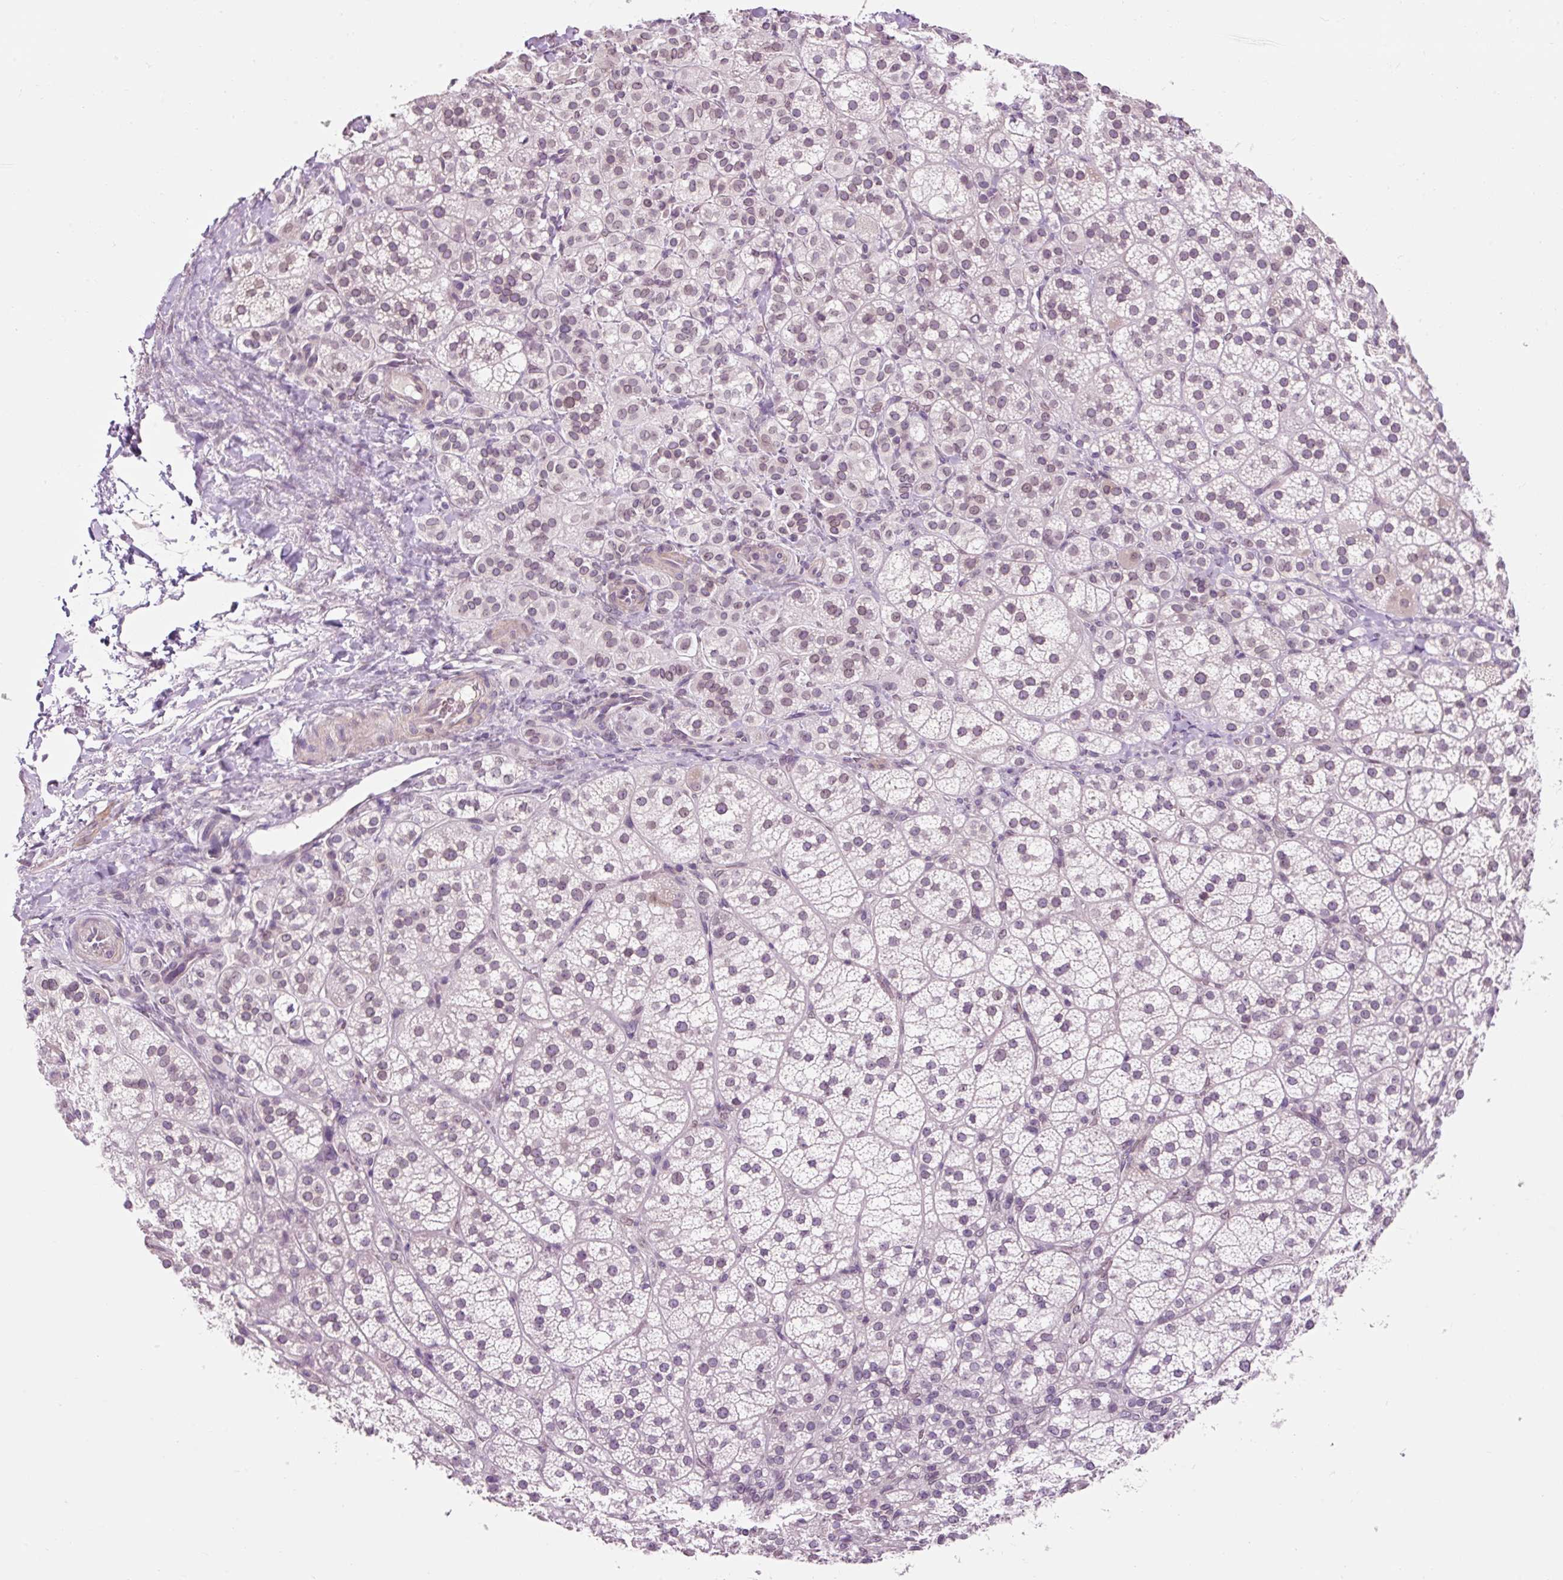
{"staining": {"intensity": "weak", "quantity": "<25%", "location": "cytoplasmic/membranous,nuclear"}, "tissue": "adrenal gland", "cell_type": "Glandular cells", "image_type": "normal", "snomed": [{"axis": "morphology", "description": "Normal tissue, NOS"}, {"axis": "topography", "description": "Adrenal gland"}], "caption": "This is an IHC photomicrograph of normal adrenal gland. There is no staining in glandular cells.", "gene": "ZNF610", "patient": {"sex": "female", "age": 60}}